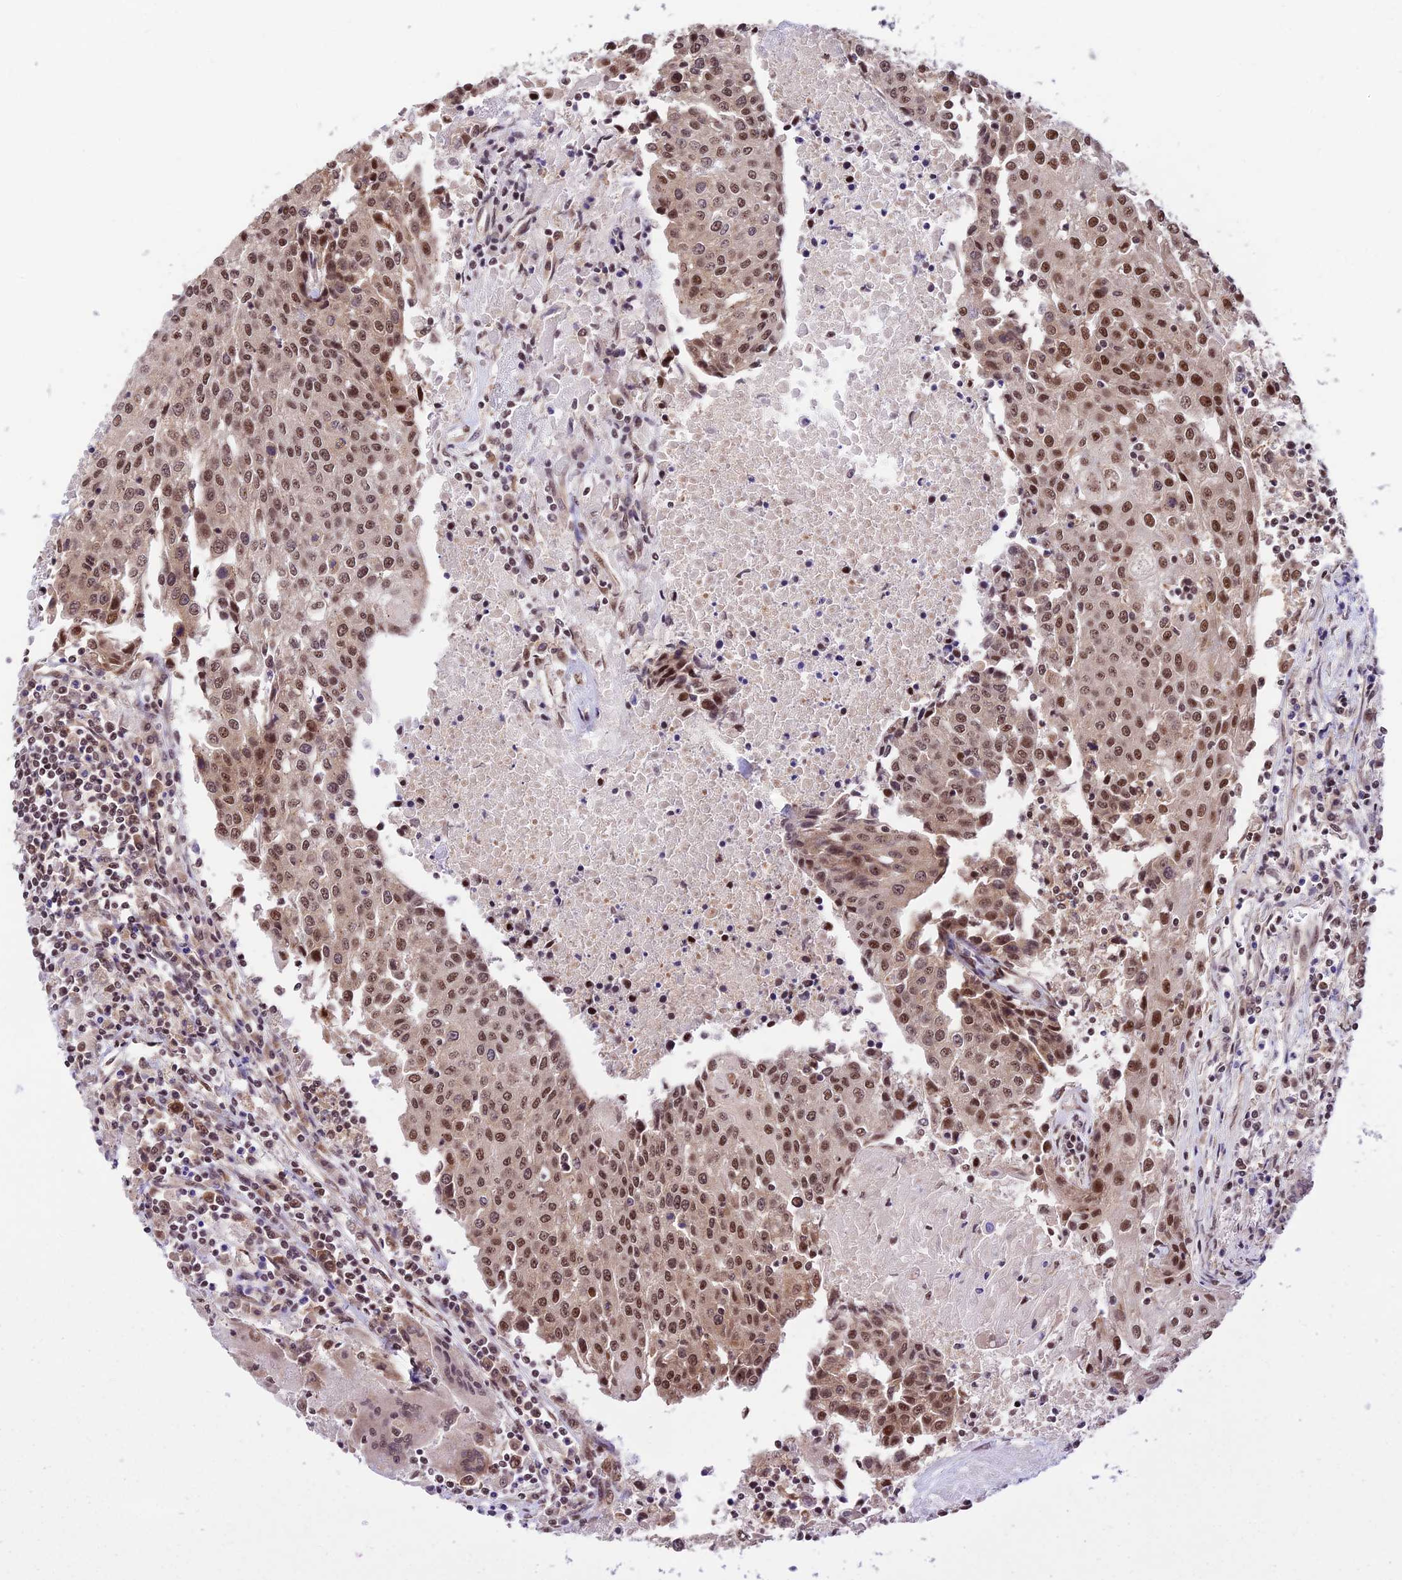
{"staining": {"intensity": "strong", "quantity": ">75%", "location": "nuclear"}, "tissue": "urothelial cancer", "cell_type": "Tumor cells", "image_type": "cancer", "snomed": [{"axis": "morphology", "description": "Urothelial carcinoma, High grade"}, {"axis": "topography", "description": "Urinary bladder"}], "caption": "This histopathology image exhibits urothelial cancer stained with immunohistochemistry to label a protein in brown. The nuclear of tumor cells show strong positivity for the protein. Nuclei are counter-stained blue.", "gene": "RBM42", "patient": {"sex": "female", "age": 85}}